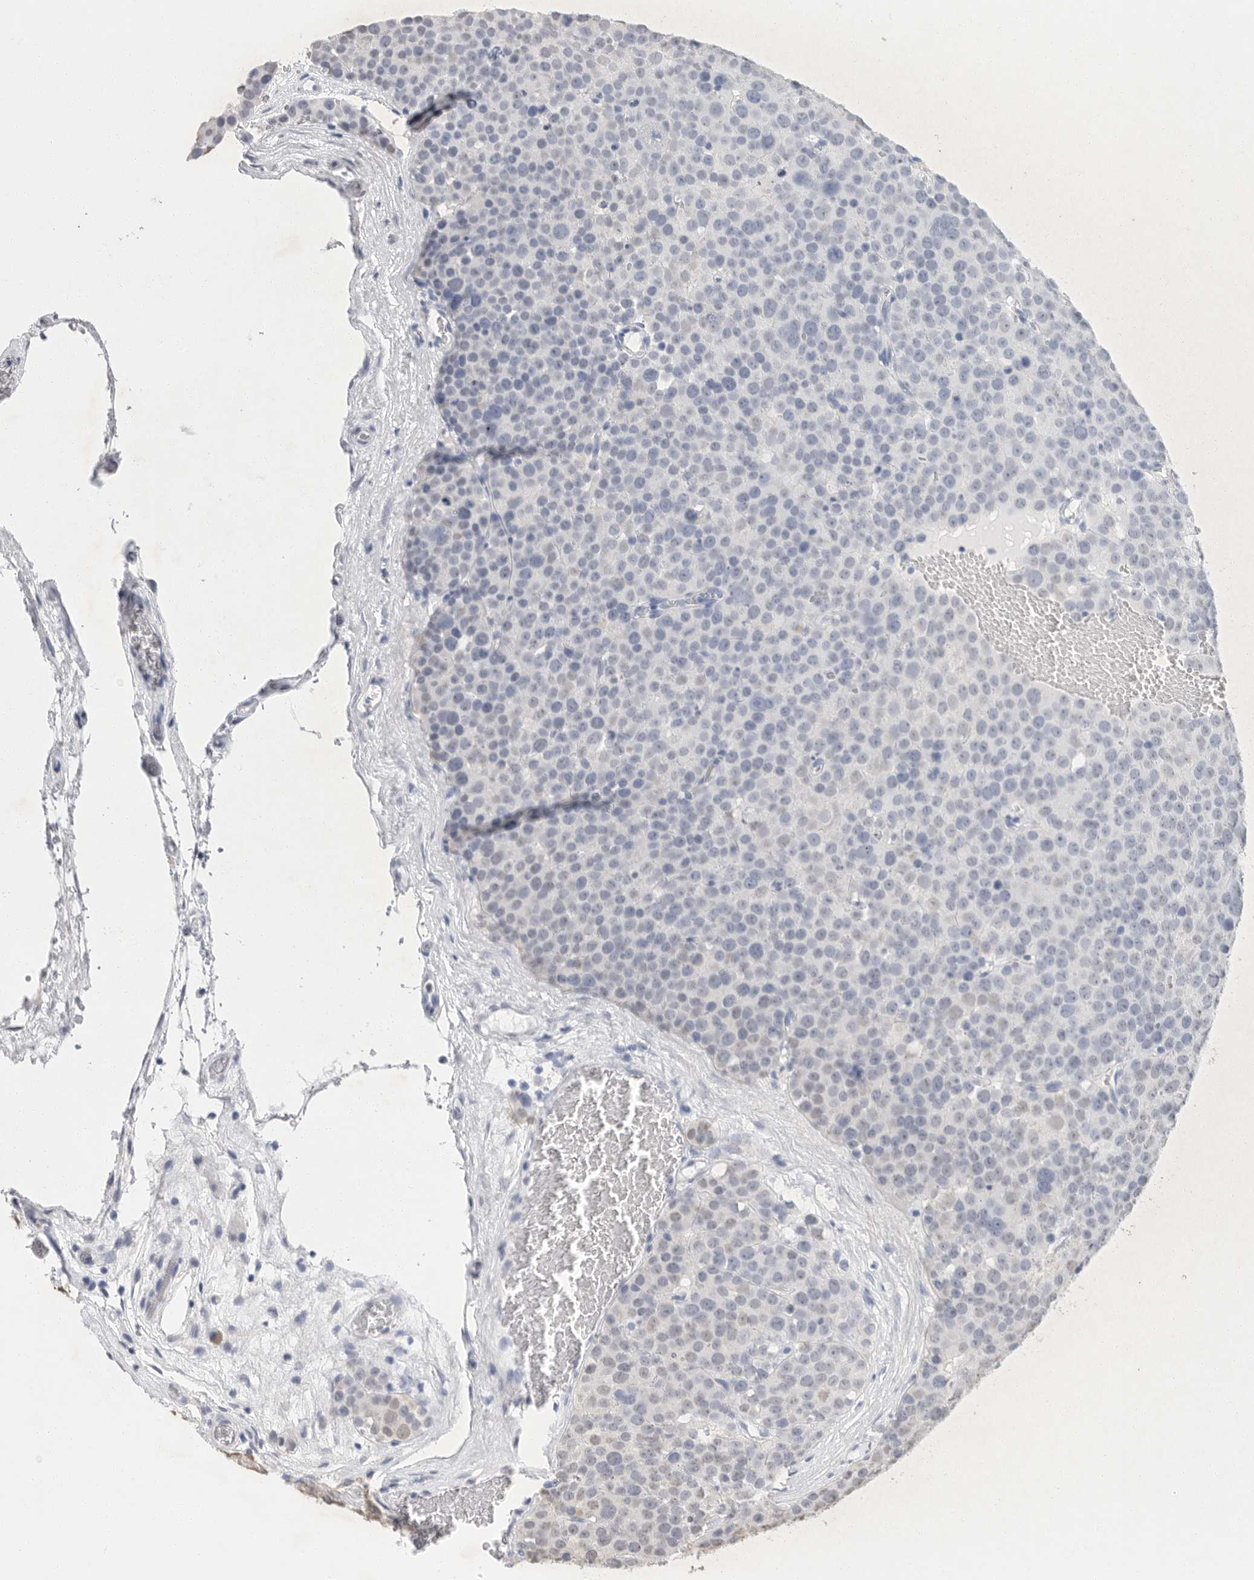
{"staining": {"intensity": "negative", "quantity": "none", "location": "none"}, "tissue": "testis cancer", "cell_type": "Tumor cells", "image_type": "cancer", "snomed": [{"axis": "morphology", "description": "Seminoma, NOS"}, {"axis": "topography", "description": "Testis"}], "caption": "DAB (3,3'-diaminobenzidine) immunohistochemical staining of human testis cancer displays no significant positivity in tumor cells.", "gene": "ARHGEF10", "patient": {"sex": "male", "age": 71}}